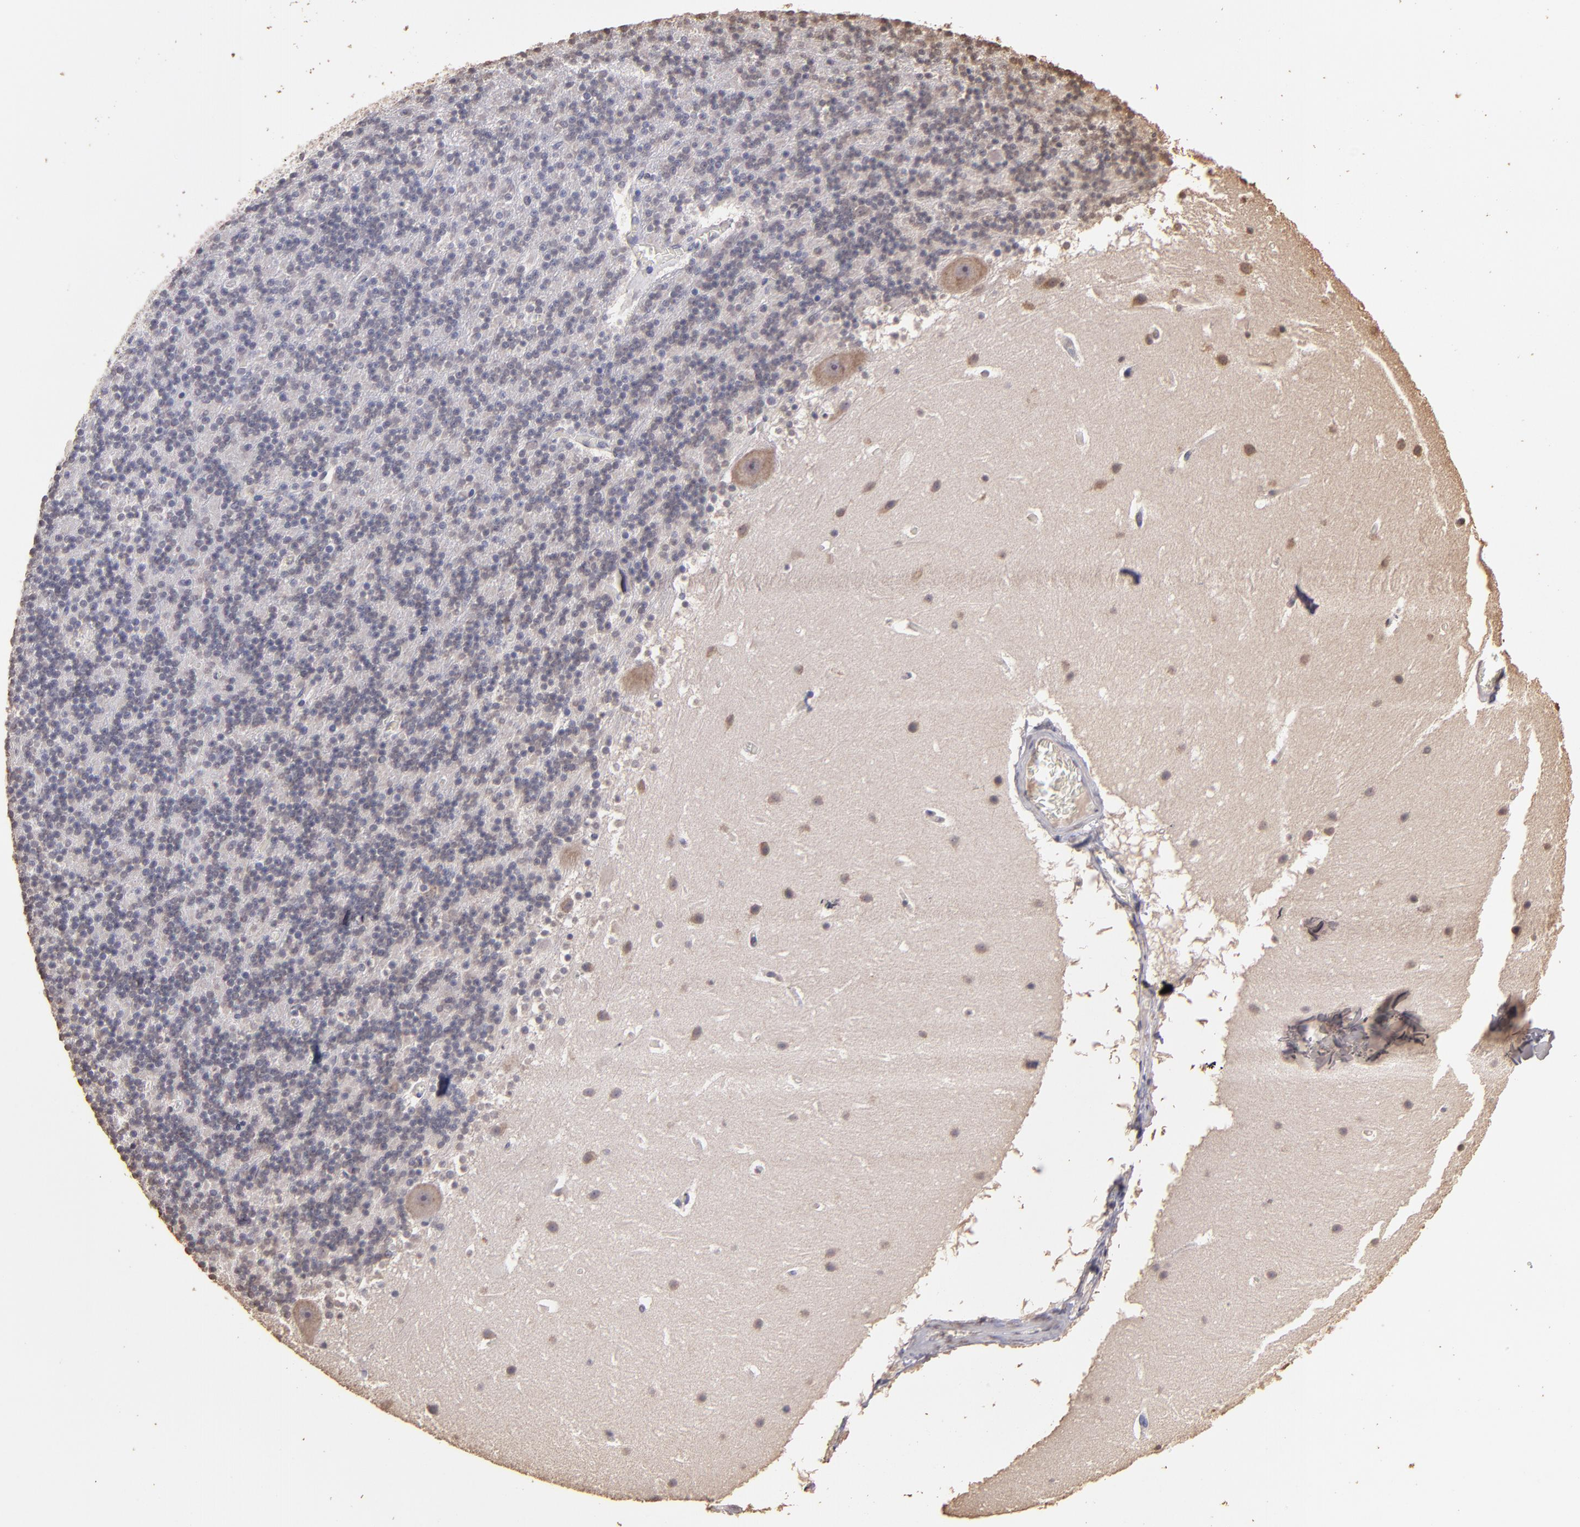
{"staining": {"intensity": "negative", "quantity": "none", "location": "none"}, "tissue": "cerebellum", "cell_type": "Cells in granular layer", "image_type": "normal", "snomed": [{"axis": "morphology", "description": "Normal tissue, NOS"}, {"axis": "topography", "description": "Cerebellum"}], "caption": "Immunohistochemistry (IHC) of unremarkable human cerebellum reveals no expression in cells in granular layer. The staining was performed using DAB to visualize the protein expression in brown, while the nuclei were stained in blue with hematoxylin (Magnification: 20x).", "gene": "OPHN1", "patient": {"sex": "male", "age": 45}}